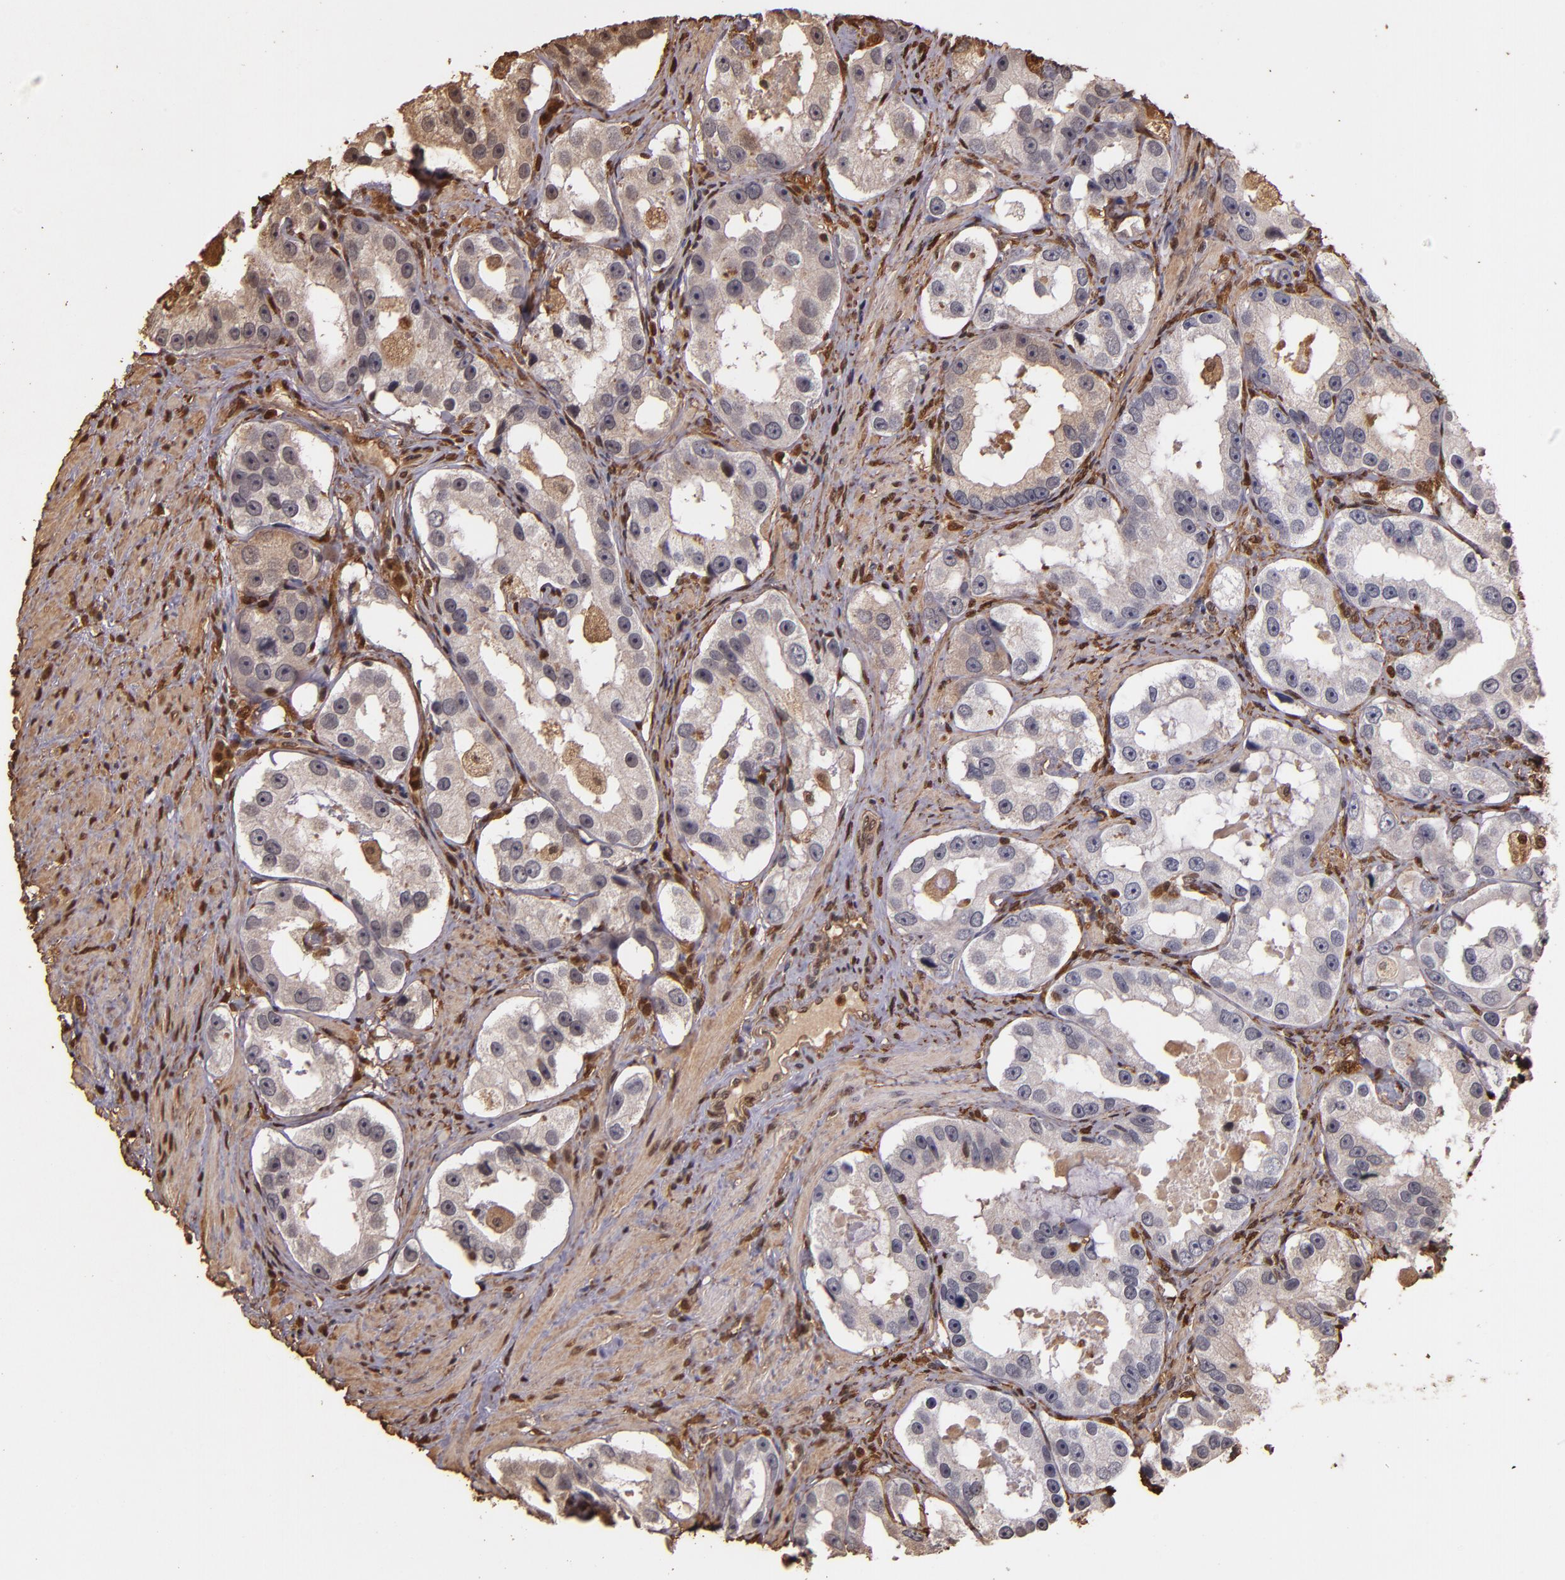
{"staining": {"intensity": "negative", "quantity": "none", "location": "none"}, "tissue": "prostate cancer", "cell_type": "Tumor cells", "image_type": "cancer", "snomed": [{"axis": "morphology", "description": "Adenocarcinoma, High grade"}, {"axis": "topography", "description": "Prostate"}], "caption": "High-grade adenocarcinoma (prostate) stained for a protein using immunohistochemistry (IHC) displays no positivity tumor cells.", "gene": "S100A6", "patient": {"sex": "male", "age": 63}}